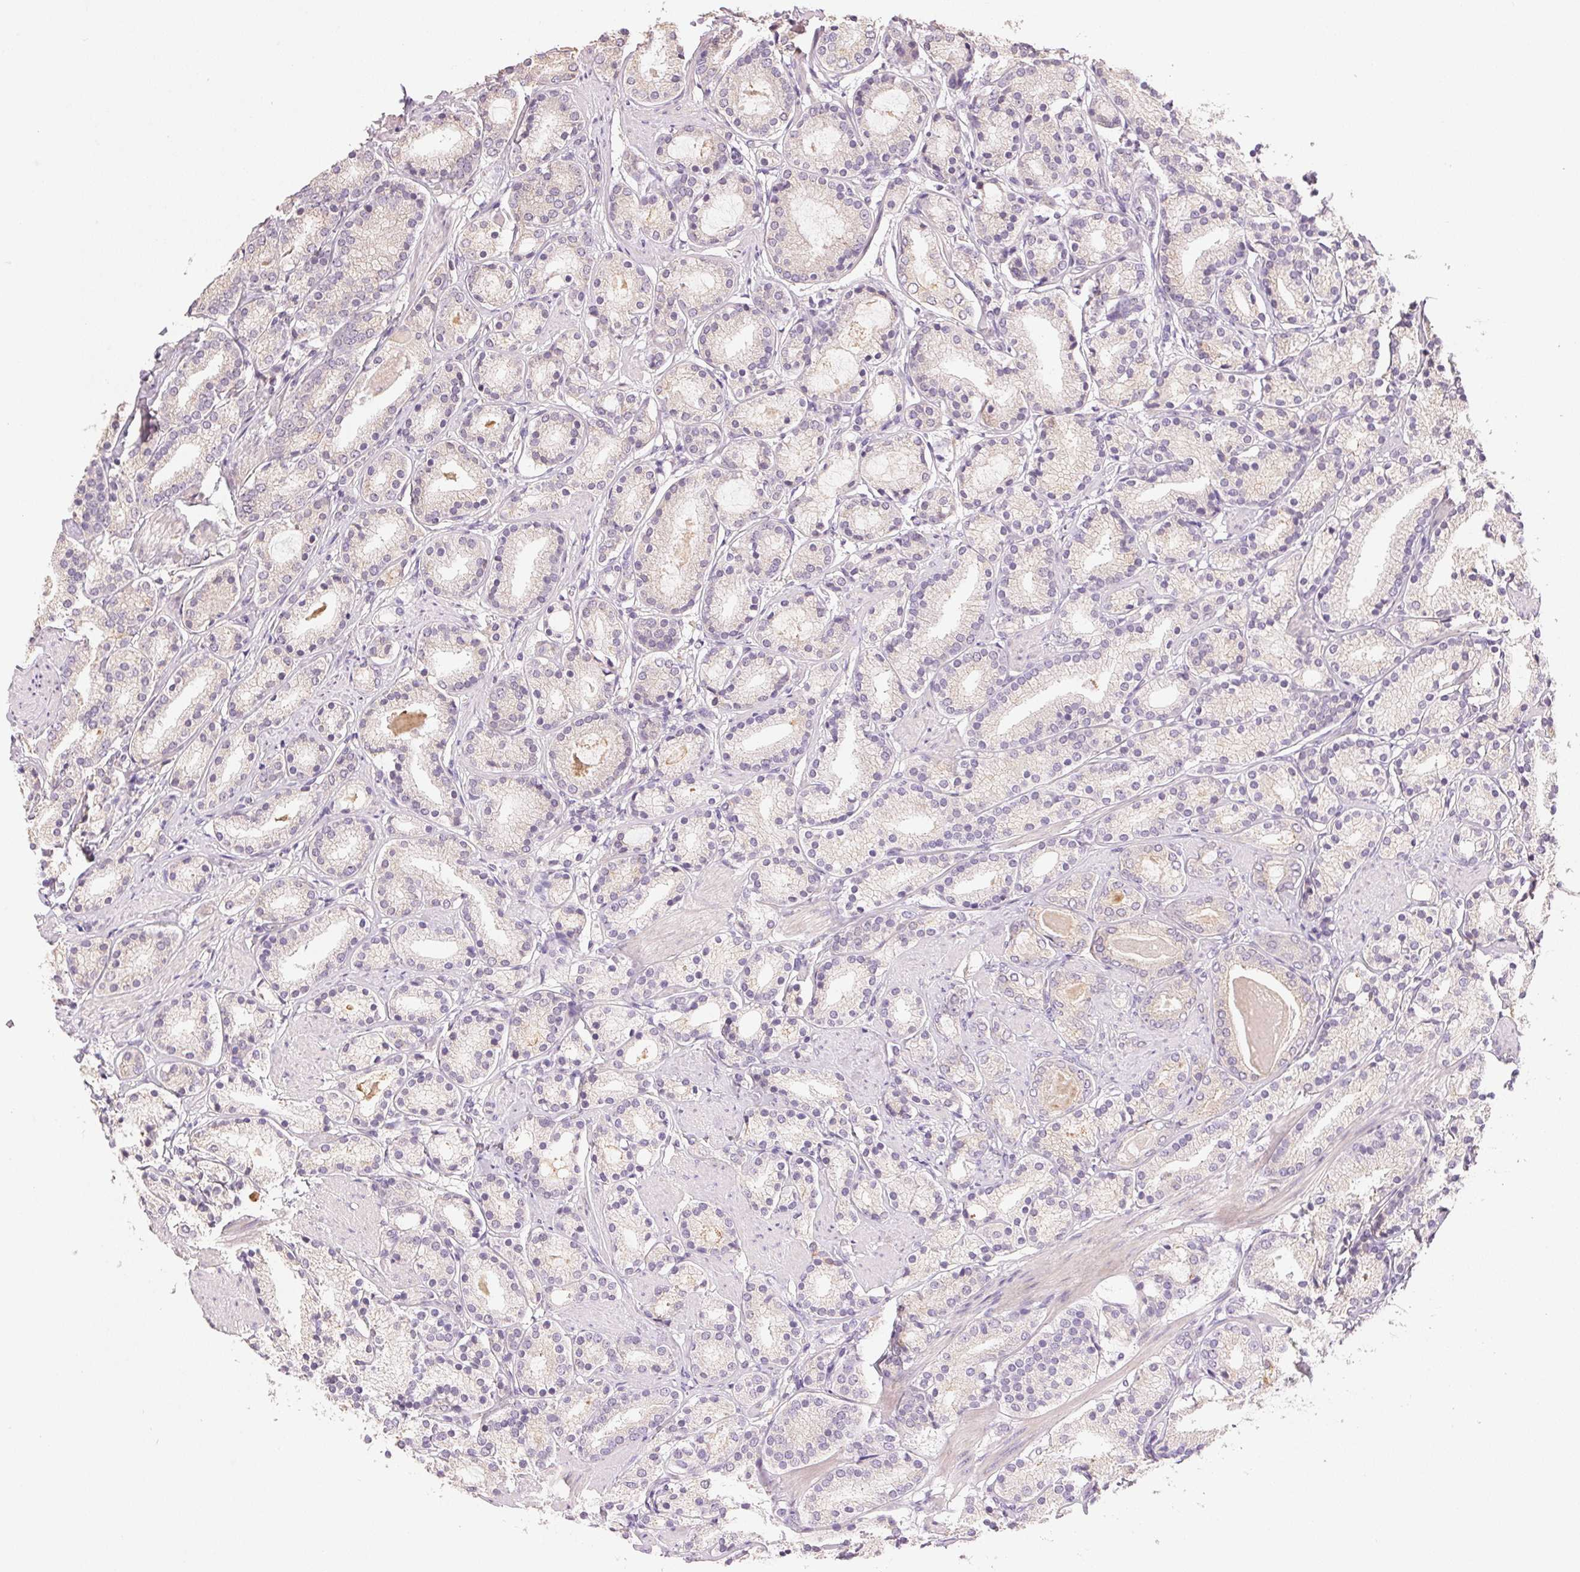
{"staining": {"intensity": "negative", "quantity": "none", "location": "none"}, "tissue": "prostate cancer", "cell_type": "Tumor cells", "image_type": "cancer", "snomed": [{"axis": "morphology", "description": "Adenocarcinoma, High grade"}, {"axis": "topography", "description": "Prostate"}], "caption": "The IHC histopathology image has no significant expression in tumor cells of prostate cancer (high-grade adenocarcinoma) tissue.", "gene": "LYZL6", "patient": {"sex": "male", "age": 63}}